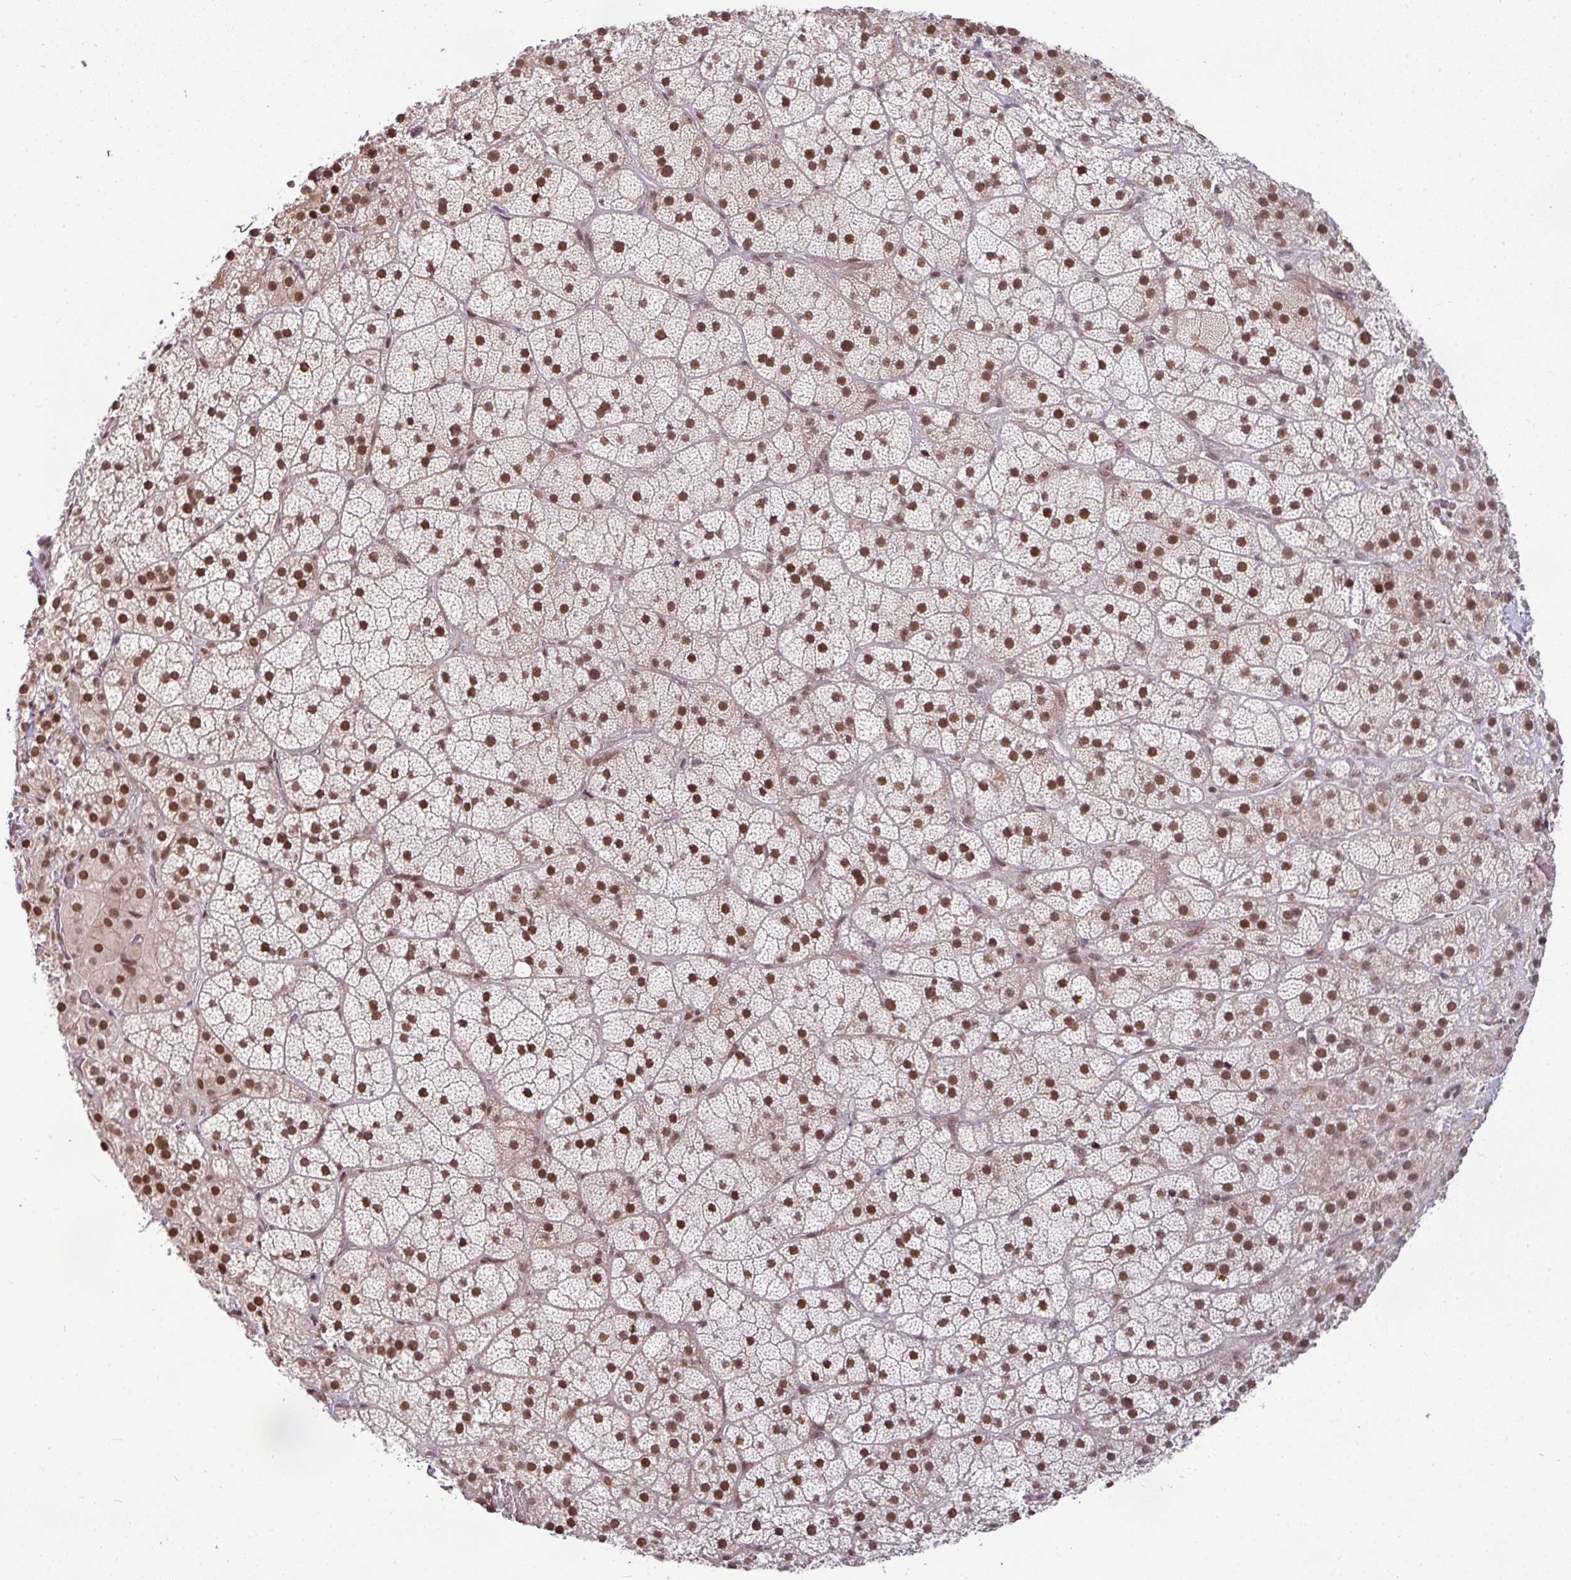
{"staining": {"intensity": "strong", "quantity": ">75%", "location": "nuclear"}, "tissue": "adrenal gland", "cell_type": "Glandular cells", "image_type": "normal", "snomed": [{"axis": "morphology", "description": "Normal tissue, NOS"}, {"axis": "topography", "description": "Adrenal gland"}], "caption": "Immunohistochemistry of benign human adrenal gland displays high levels of strong nuclear expression in about >75% of glandular cells. Using DAB (brown) and hematoxylin (blue) stains, captured at high magnification using brightfield microscopy.", "gene": "NCOA5", "patient": {"sex": "male", "age": 57}}